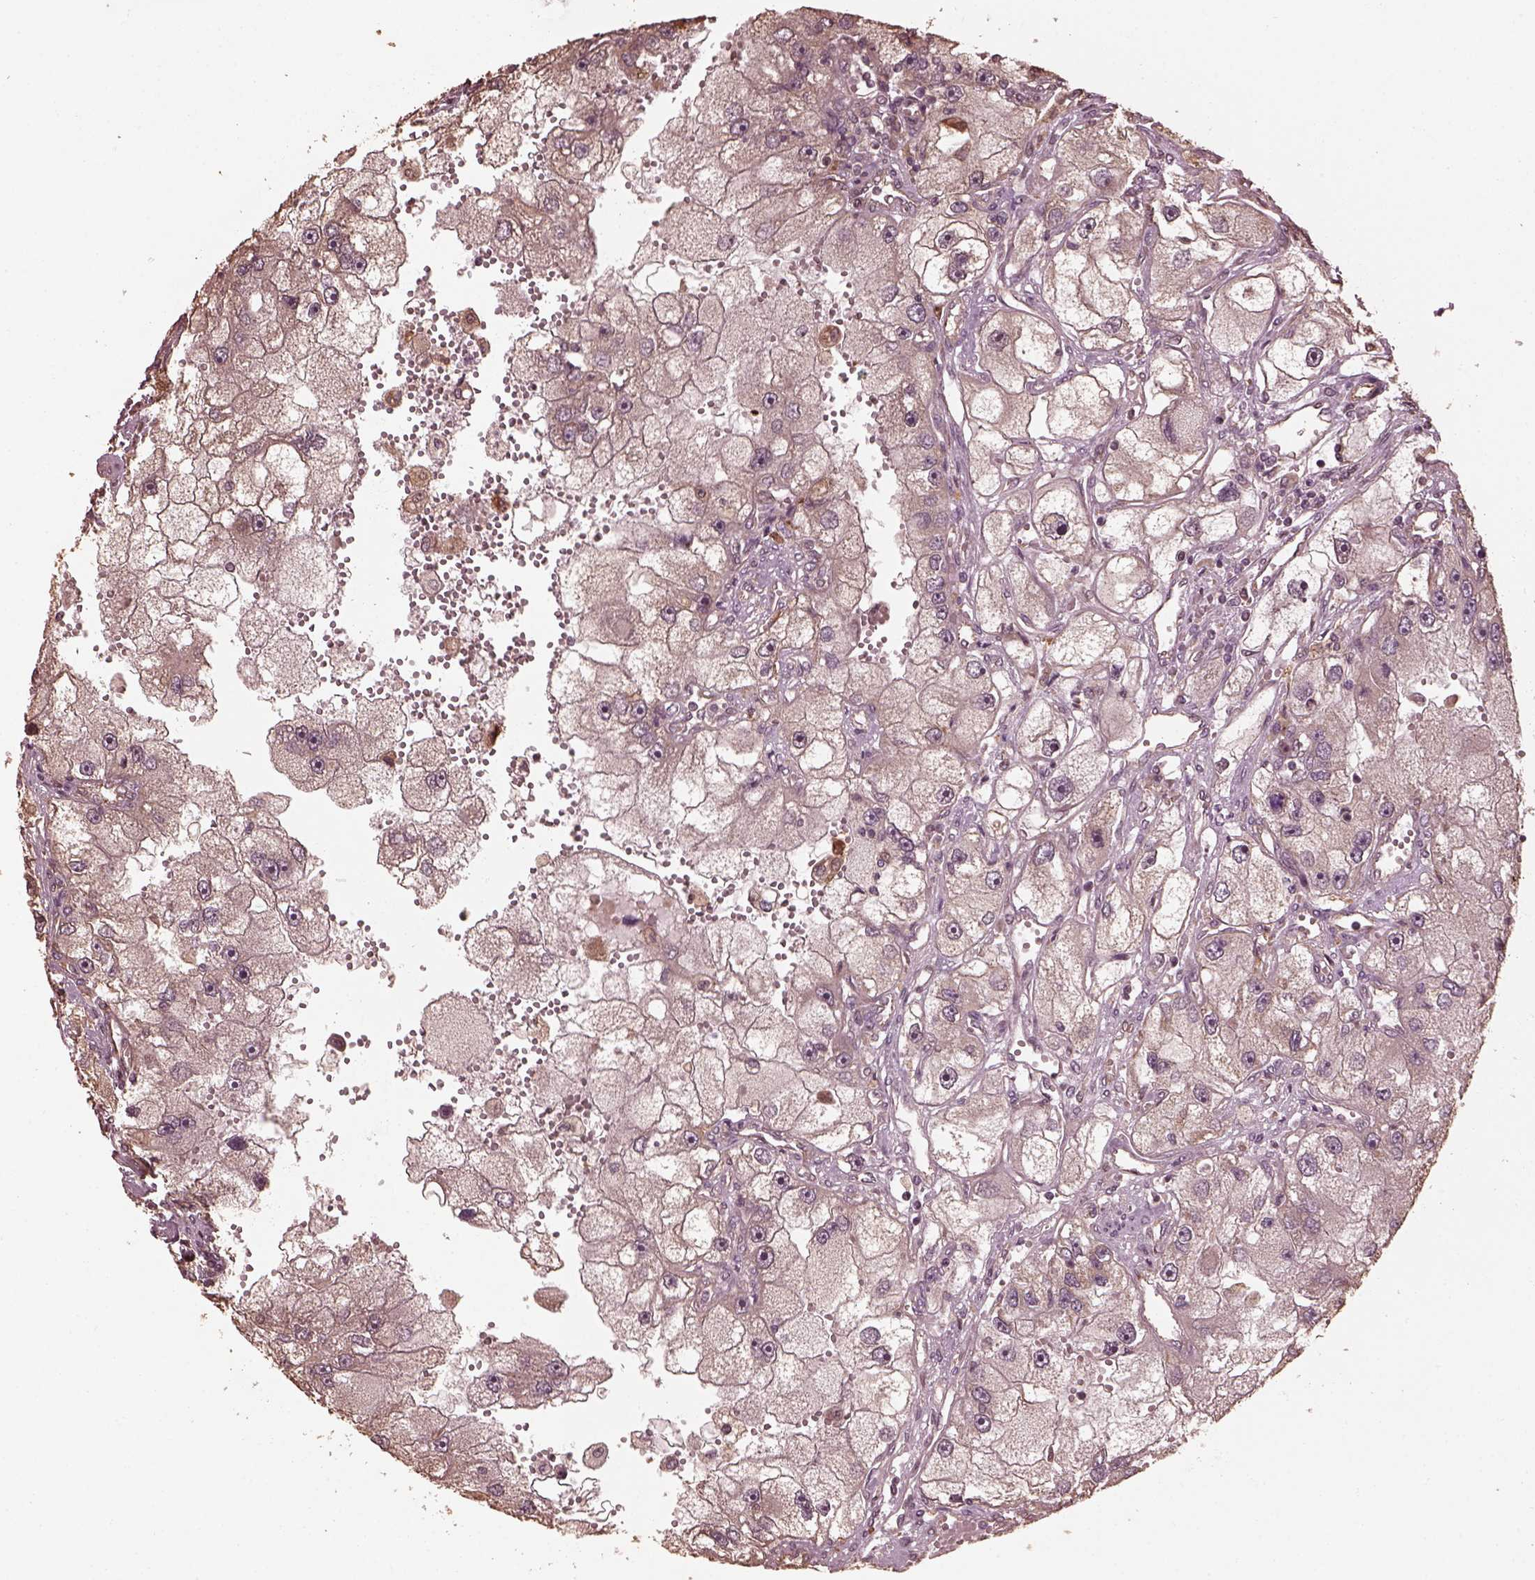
{"staining": {"intensity": "weak", "quantity": "<25%", "location": "cytoplasmic/membranous"}, "tissue": "renal cancer", "cell_type": "Tumor cells", "image_type": "cancer", "snomed": [{"axis": "morphology", "description": "Adenocarcinoma, NOS"}, {"axis": "topography", "description": "Kidney"}], "caption": "DAB (3,3'-diaminobenzidine) immunohistochemical staining of human adenocarcinoma (renal) shows no significant positivity in tumor cells.", "gene": "GTPBP1", "patient": {"sex": "male", "age": 63}}